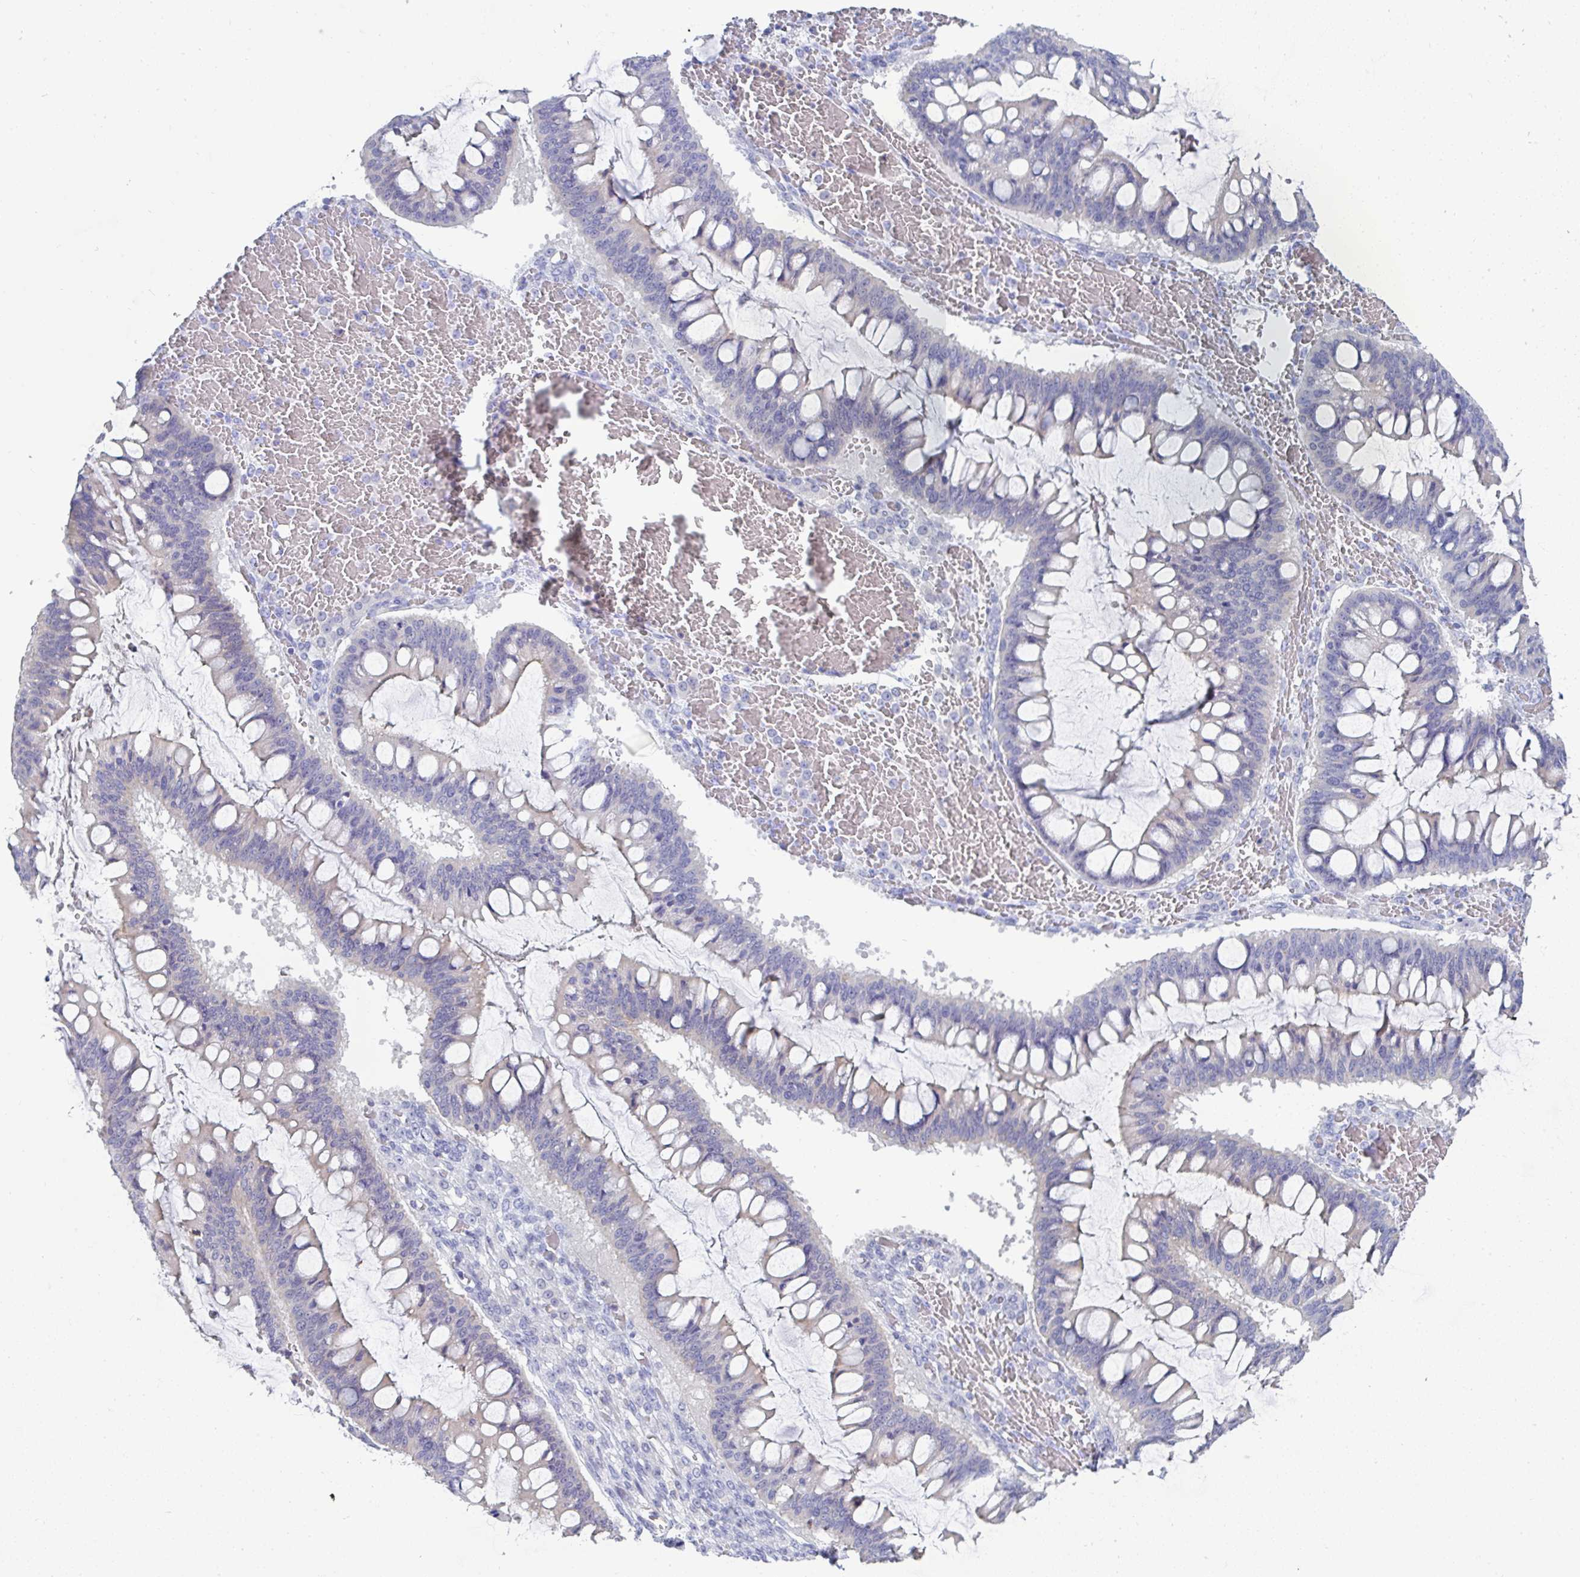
{"staining": {"intensity": "negative", "quantity": "none", "location": "none"}, "tissue": "ovarian cancer", "cell_type": "Tumor cells", "image_type": "cancer", "snomed": [{"axis": "morphology", "description": "Cystadenocarcinoma, mucinous, NOS"}, {"axis": "topography", "description": "Ovary"}], "caption": "The IHC image has no significant staining in tumor cells of ovarian cancer tissue.", "gene": "MGAM2", "patient": {"sex": "female", "age": 73}}